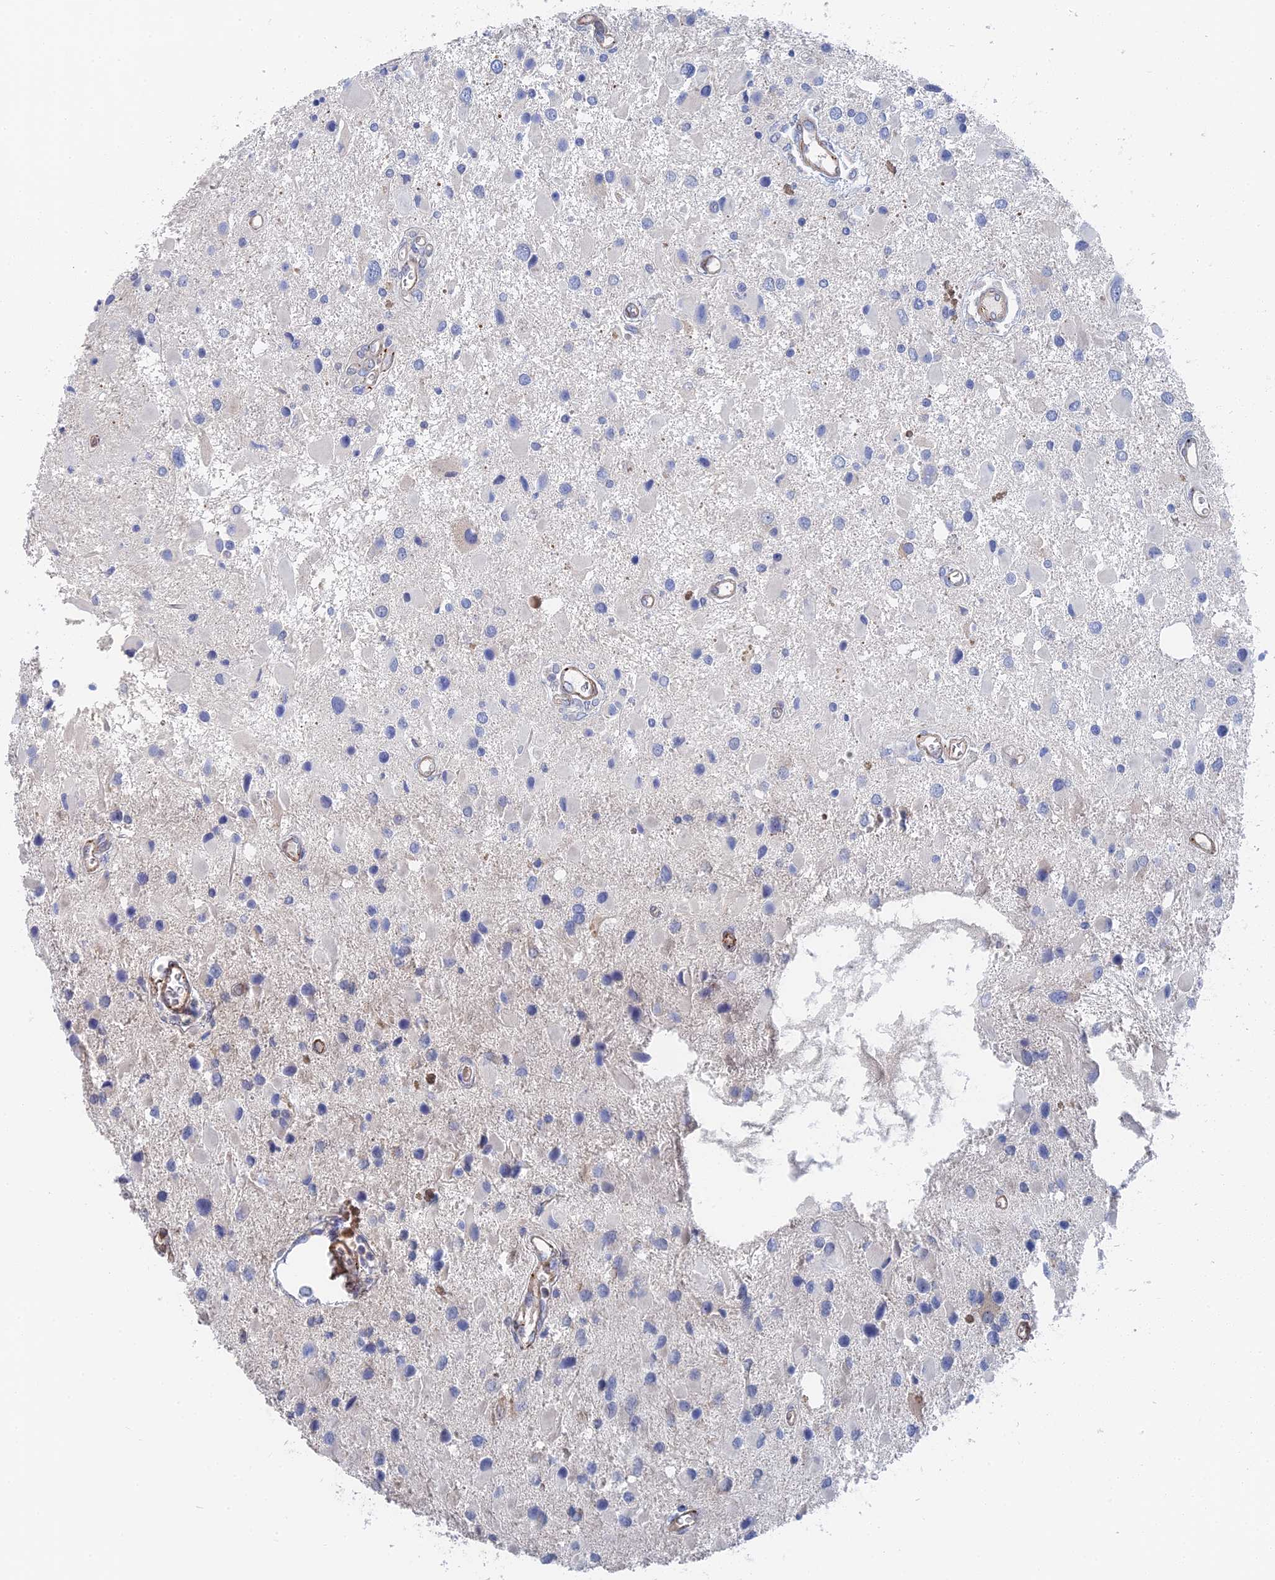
{"staining": {"intensity": "negative", "quantity": "none", "location": "none"}, "tissue": "glioma", "cell_type": "Tumor cells", "image_type": "cancer", "snomed": [{"axis": "morphology", "description": "Glioma, malignant, High grade"}, {"axis": "topography", "description": "Brain"}], "caption": "Immunohistochemical staining of human glioma shows no significant positivity in tumor cells.", "gene": "MTHFSD", "patient": {"sex": "male", "age": 53}}